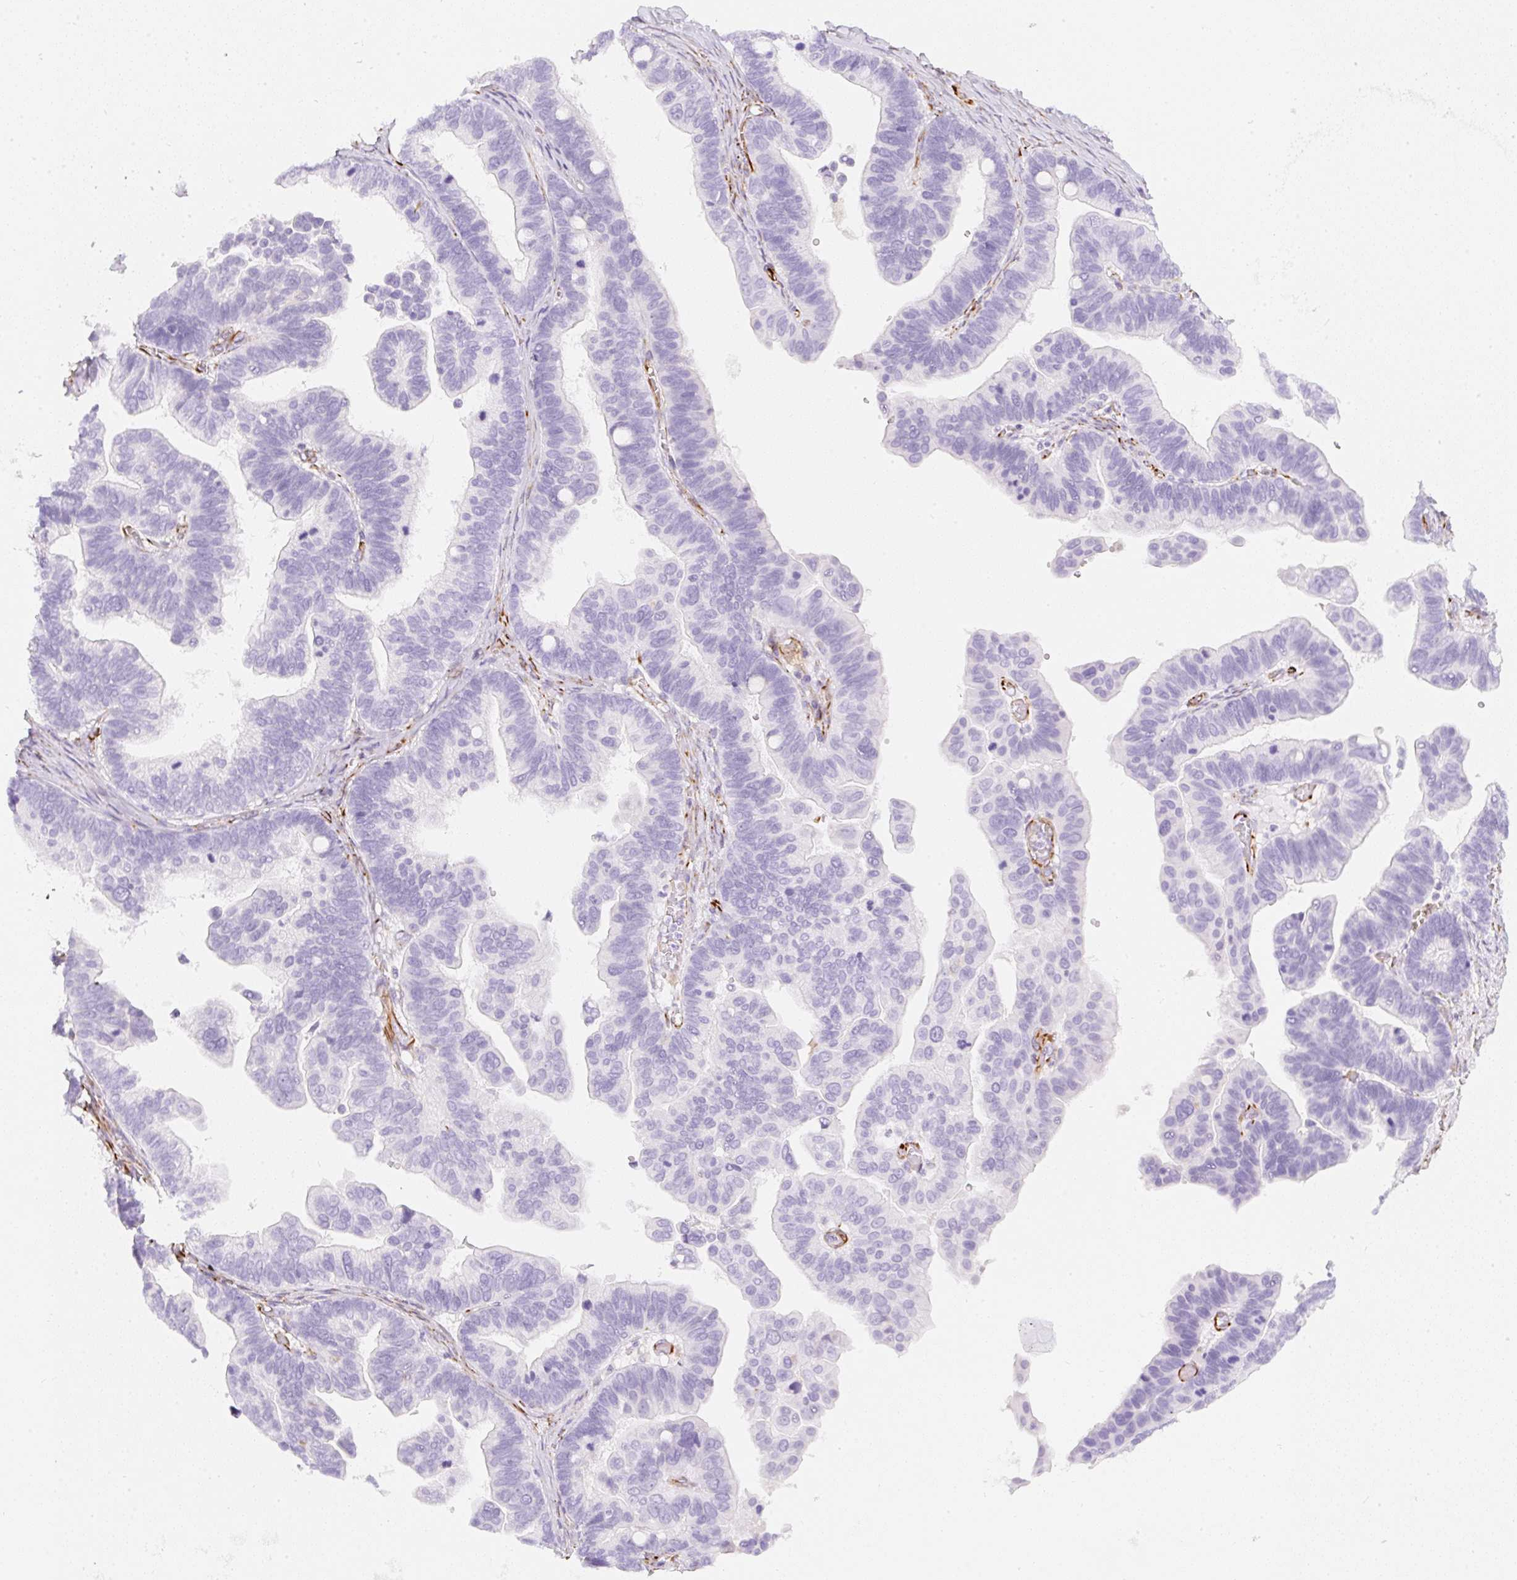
{"staining": {"intensity": "negative", "quantity": "none", "location": "none"}, "tissue": "ovarian cancer", "cell_type": "Tumor cells", "image_type": "cancer", "snomed": [{"axis": "morphology", "description": "Cystadenocarcinoma, serous, NOS"}, {"axis": "topography", "description": "Ovary"}], "caption": "High power microscopy photomicrograph of an immunohistochemistry image of ovarian serous cystadenocarcinoma, revealing no significant expression in tumor cells.", "gene": "ZNF689", "patient": {"sex": "female", "age": 56}}